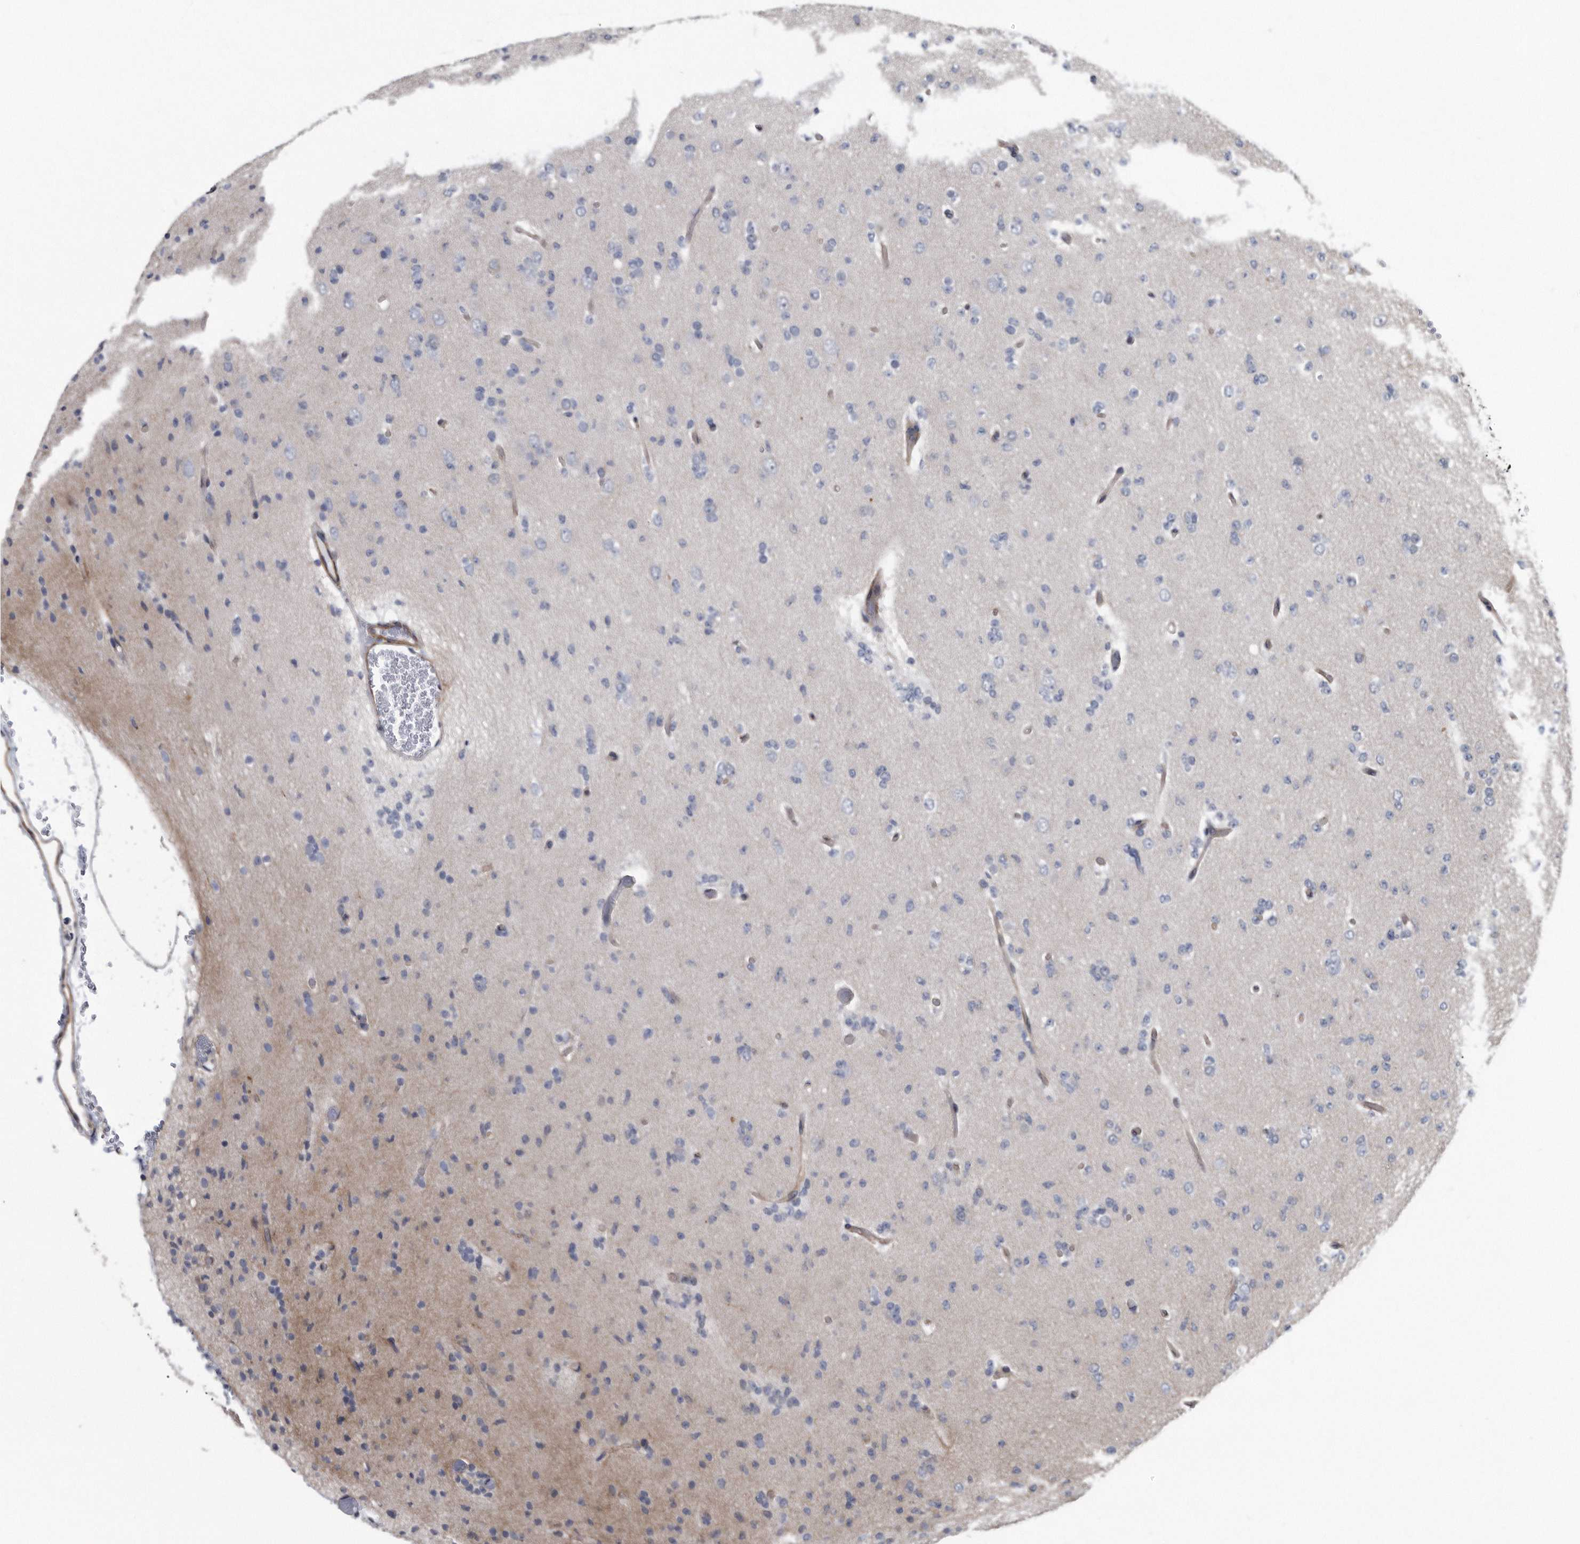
{"staining": {"intensity": "negative", "quantity": "none", "location": "none"}, "tissue": "glioma", "cell_type": "Tumor cells", "image_type": "cancer", "snomed": [{"axis": "morphology", "description": "Glioma, malignant, Low grade"}, {"axis": "topography", "description": "Brain"}], "caption": "The micrograph exhibits no staining of tumor cells in malignant glioma (low-grade).", "gene": "ARMCX1", "patient": {"sex": "female", "age": 22}}